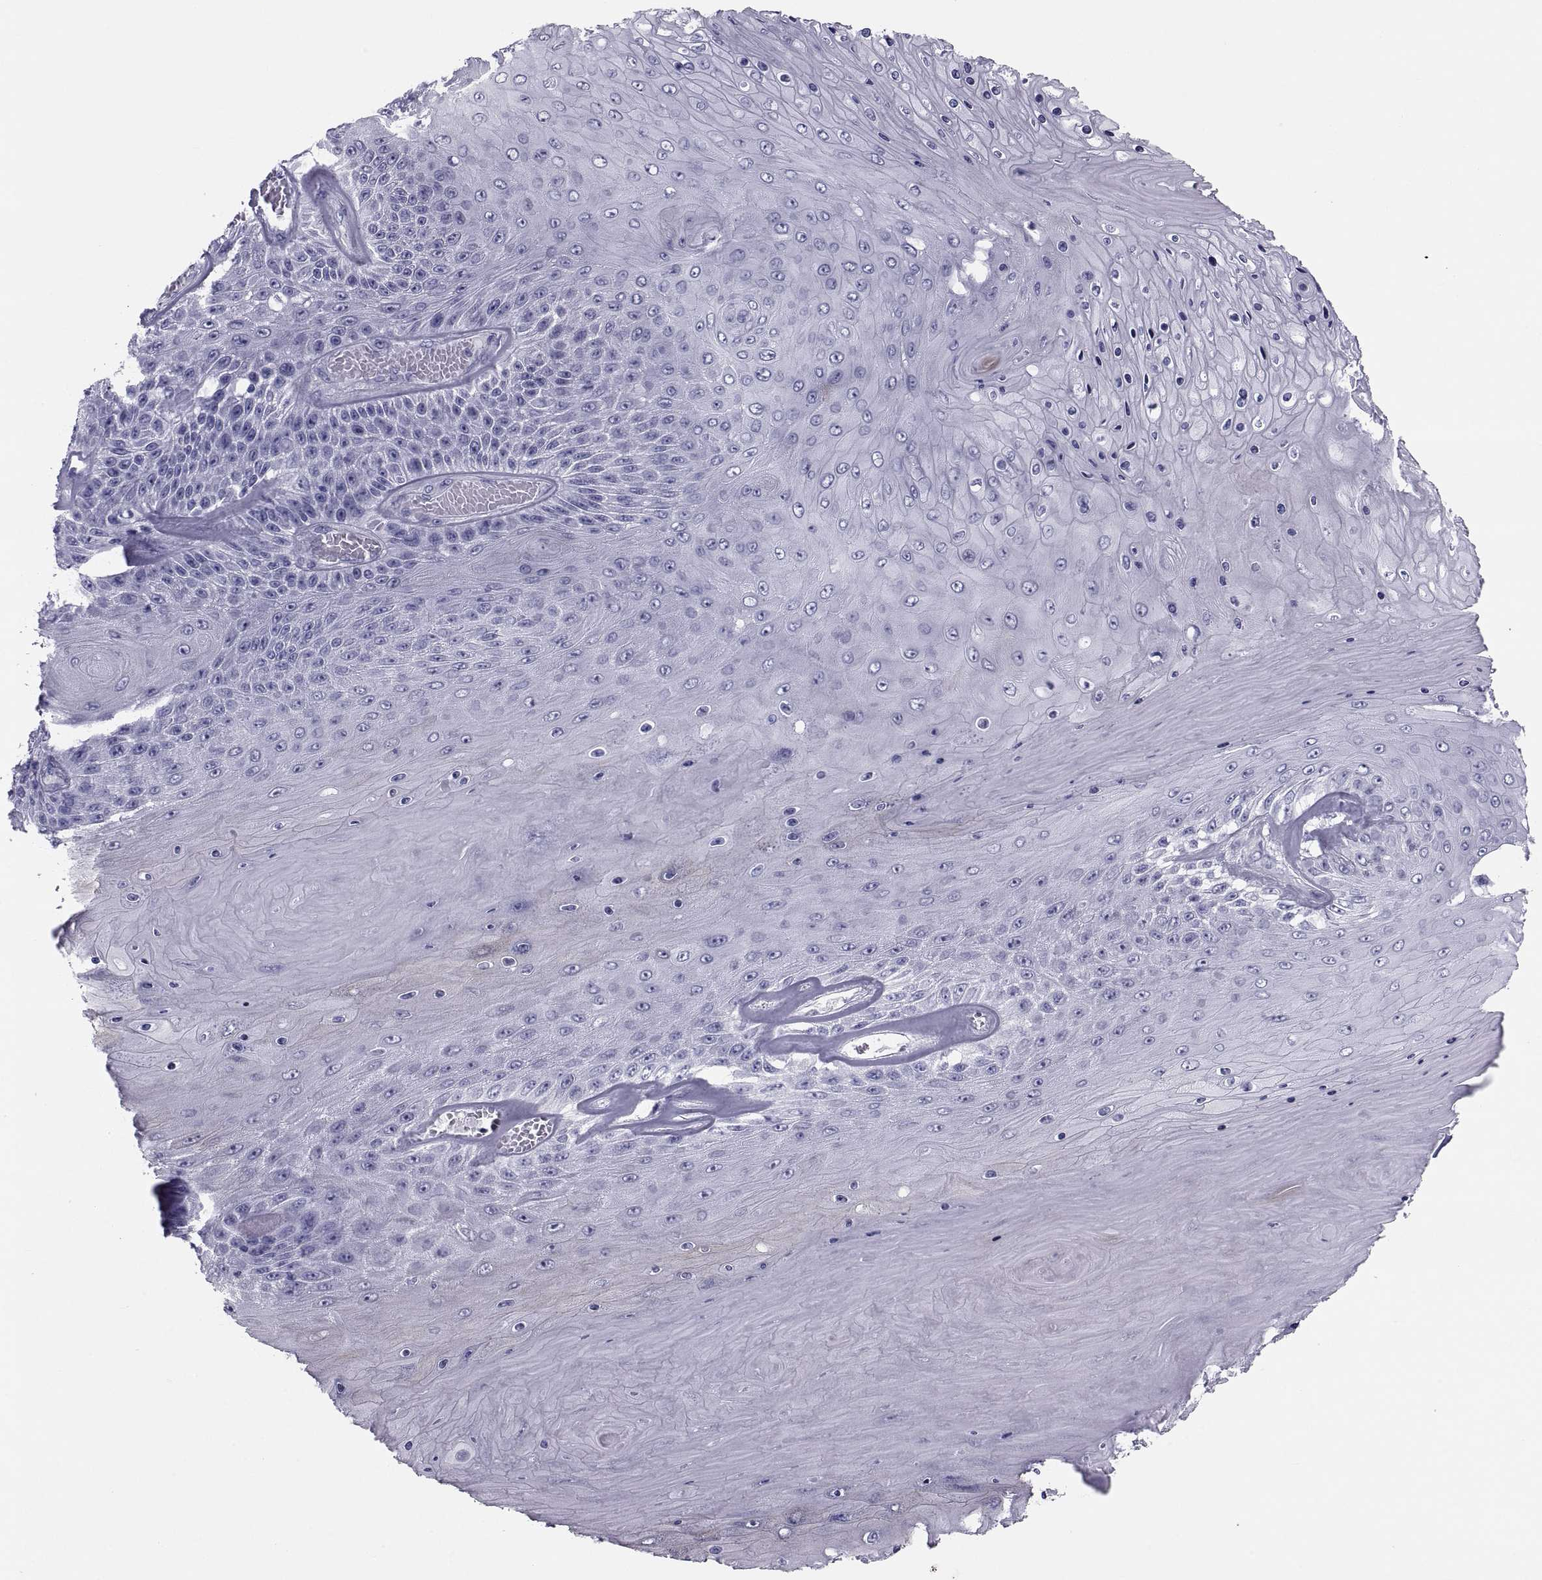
{"staining": {"intensity": "negative", "quantity": "none", "location": "none"}, "tissue": "skin cancer", "cell_type": "Tumor cells", "image_type": "cancer", "snomed": [{"axis": "morphology", "description": "Squamous cell carcinoma, NOS"}, {"axis": "topography", "description": "Skin"}], "caption": "The immunohistochemistry histopathology image has no significant positivity in tumor cells of skin cancer (squamous cell carcinoma) tissue.", "gene": "CRISP1", "patient": {"sex": "male", "age": 62}}